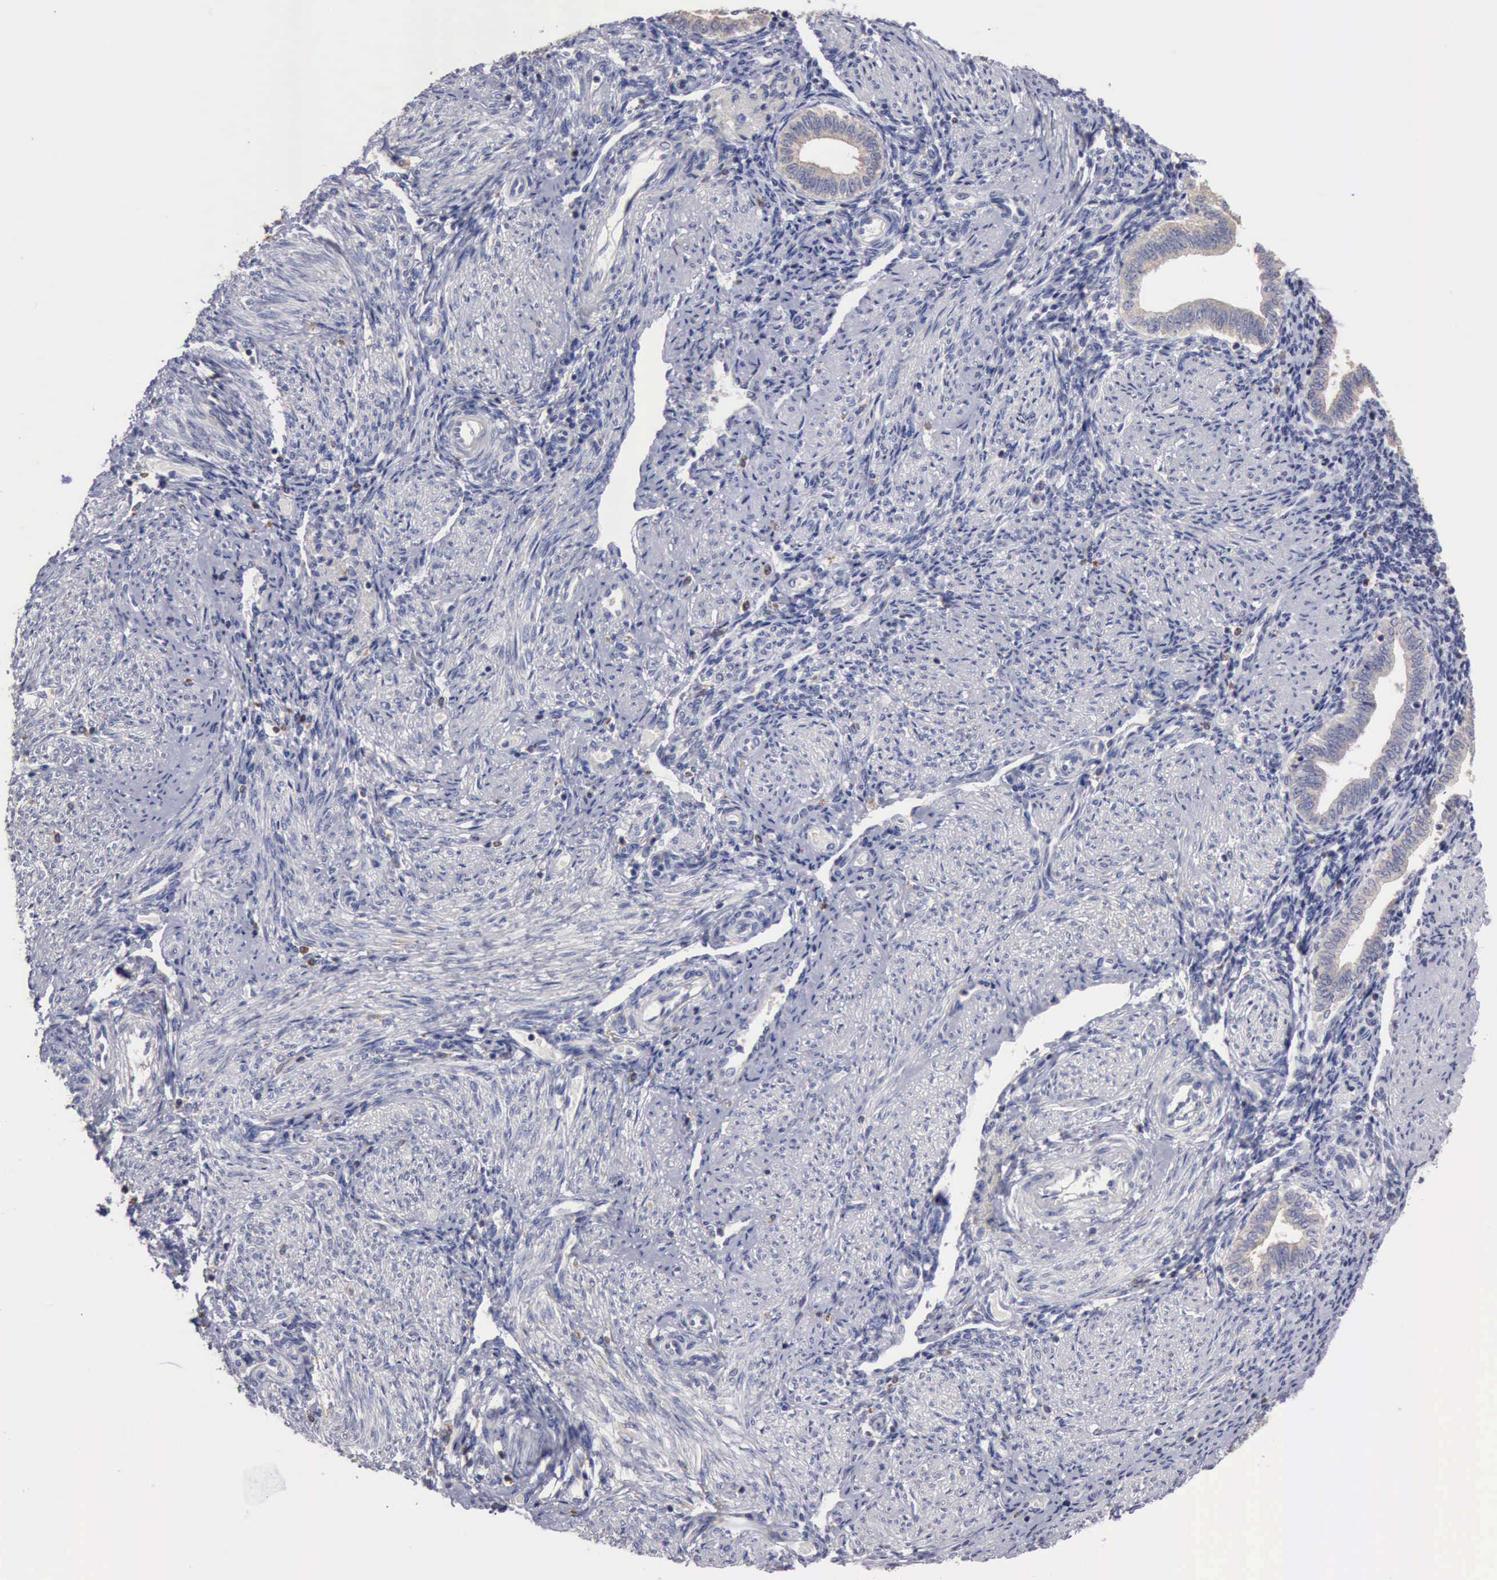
{"staining": {"intensity": "negative", "quantity": "none", "location": "none"}, "tissue": "endometrium", "cell_type": "Cells in endometrial stroma", "image_type": "normal", "snomed": [{"axis": "morphology", "description": "Normal tissue, NOS"}, {"axis": "topography", "description": "Endometrium"}], "caption": "A photomicrograph of human endometrium is negative for staining in cells in endometrial stroma. (Stains: DAB (3,3'-diaminobenzidine) IHC with hematoxylin counter stain, Microscopy: brightfield microscopy at high magnification).", "gene": "PTGS2", "patient": {"sex": "female", "age": 36}}